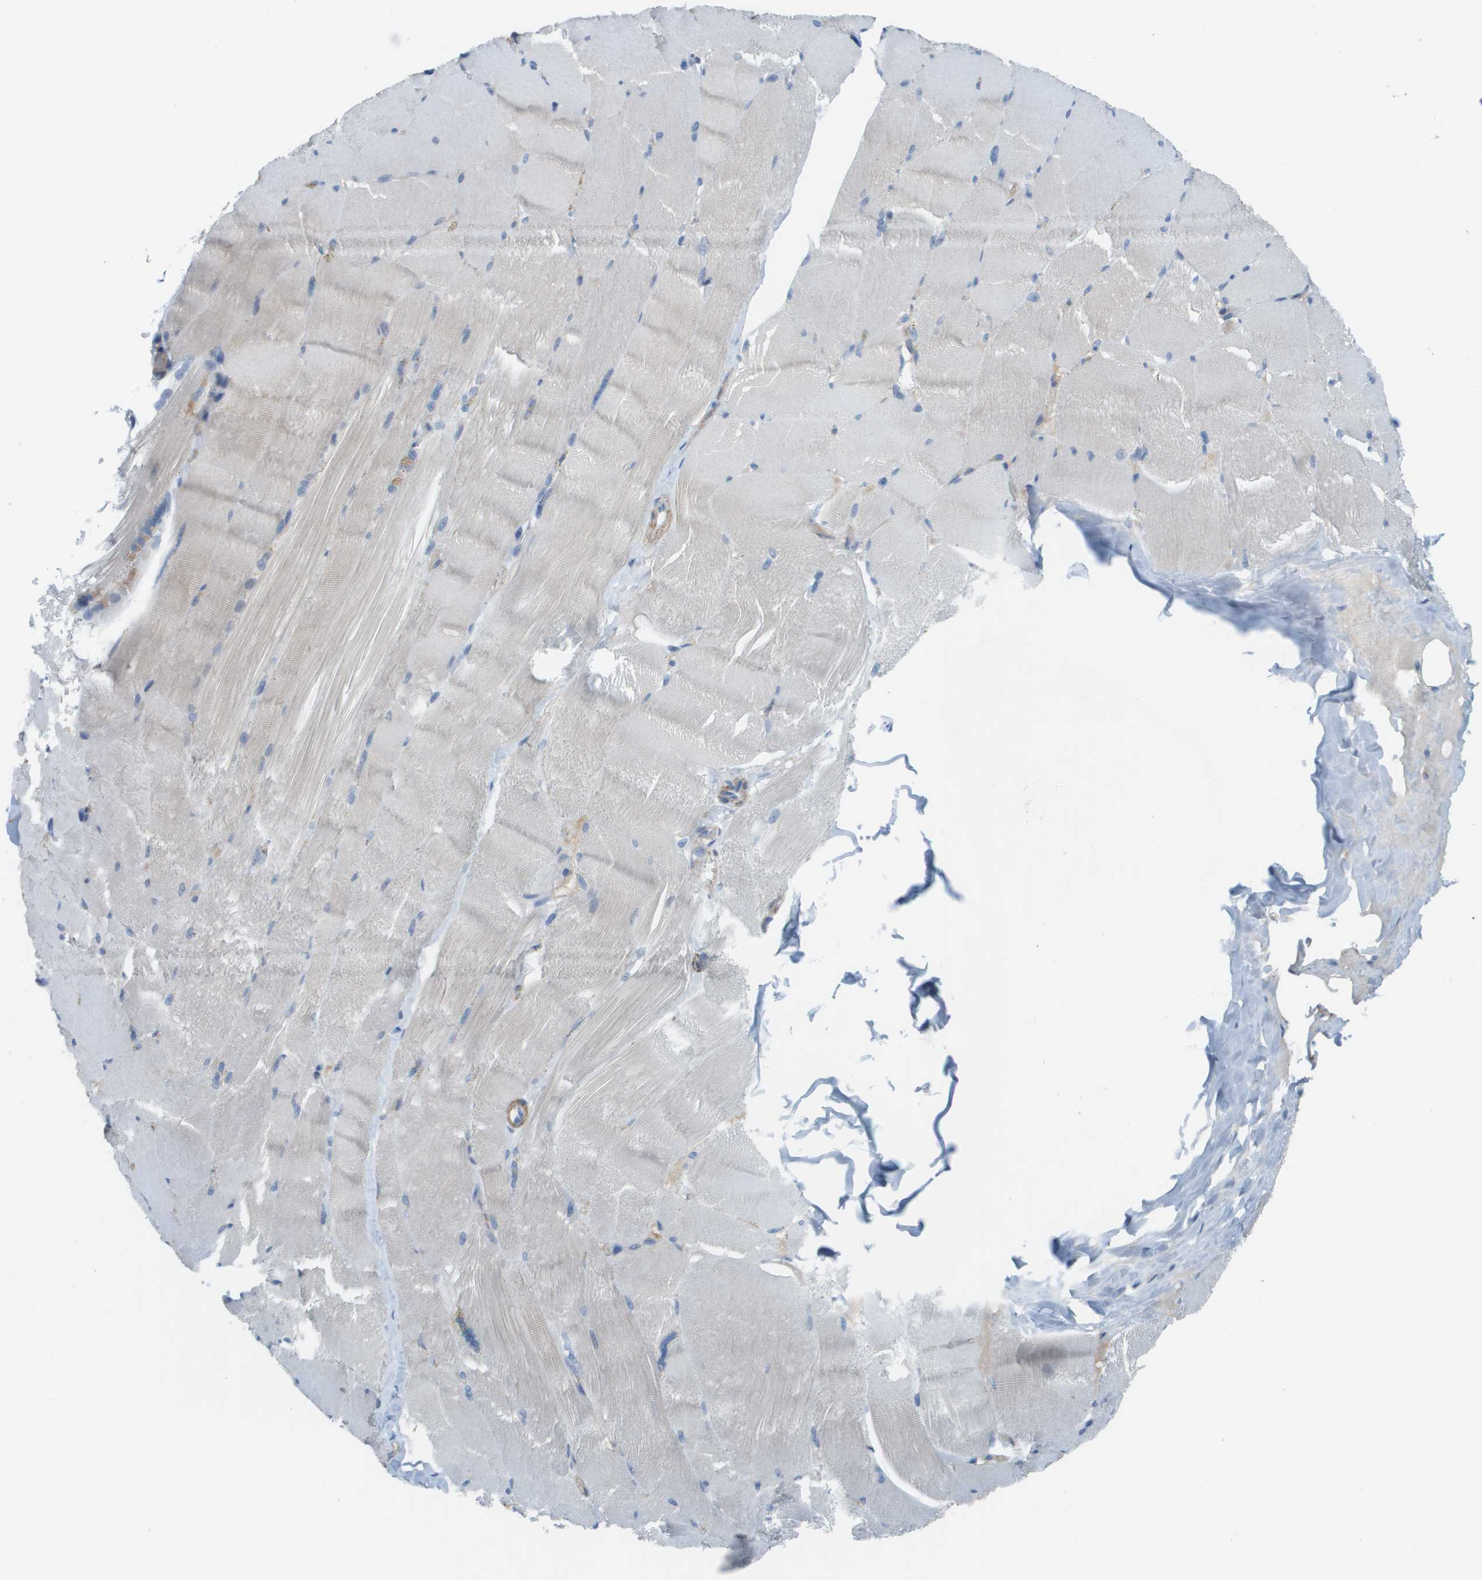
{"staining": {"intensity": "negative", "quantity": "none", "location": "none"}, "tissue": "skeletal muscle", "cell_type": "Myocytes", "image_type": "normal", "snomed": [{"axis": "morphology", "description": "Normal tissue, NOS"}, {"axis": "topography", "description": "Skin"}, {"axis": "topography", "description": "Skeletal muscle"}], "caption": "This is a image of immunohistochemistry staining of unremarkable skeletal muscle, which shows no positivity in myocytes.", "gene": "ZBTB43", "patient": {"sex": "male", "age": 83}}